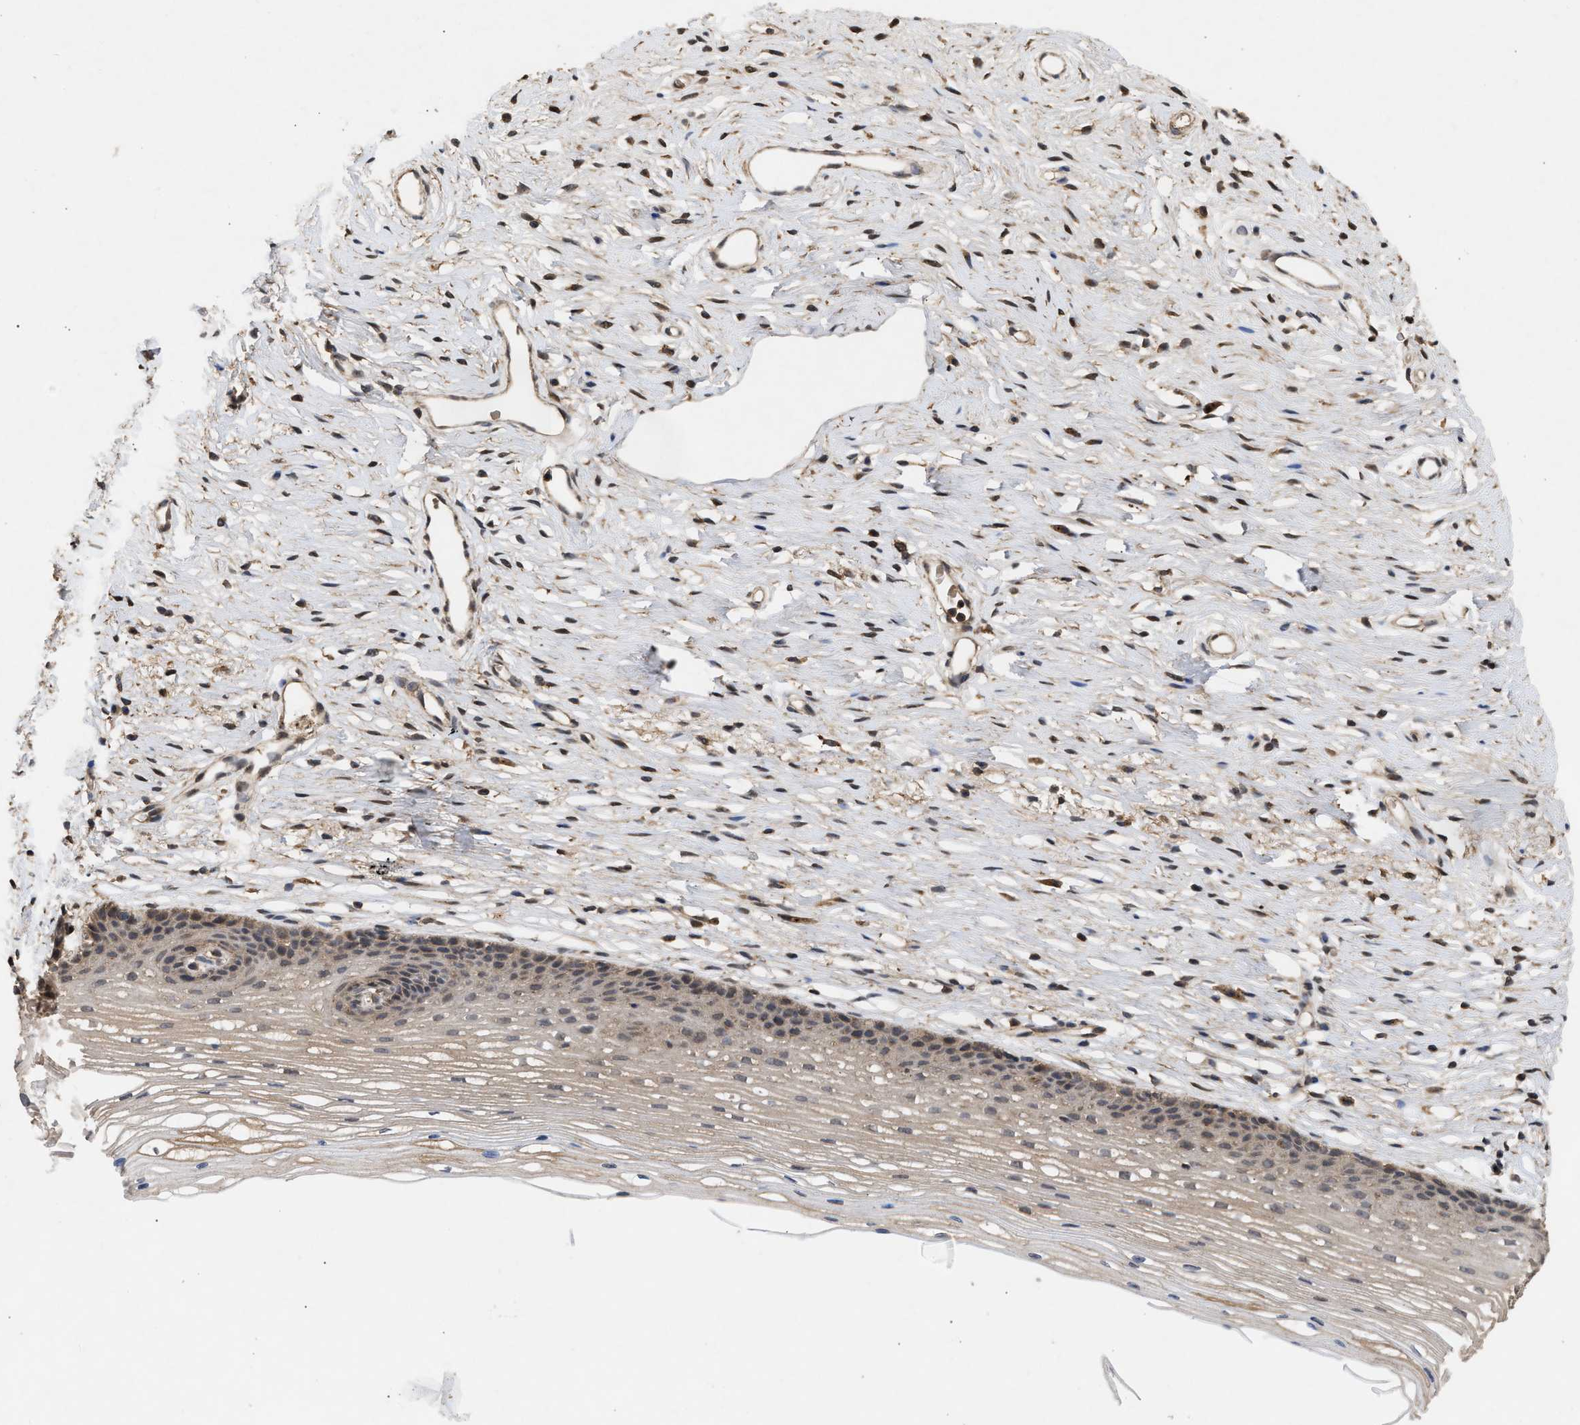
{"staining": {"intensity": "moderate", "quantity": ">75%", "location": "cytoplasmic/membranous"}, "tissue": "cervix", "cell_type": "Glandular cells", "image_type": "normal", "snomed": [{"axis": "morphology", "description": "Normal tissue, NOS"}, {"axis": "topography", "description": "Cervix"}], "caption": "Cervix stained with DAB IHC exhibits medium levels of moderate cytoplasmic/membranous expression in approximately >75% of glandular cells. The staining was performed using DAB to visualize the protein expression in brown, while the nuclei were stained in blue with hematoxylin (Magnification: 20x).", "gene": "FITM1", "patient": {"sex": "female", "age": 77}}